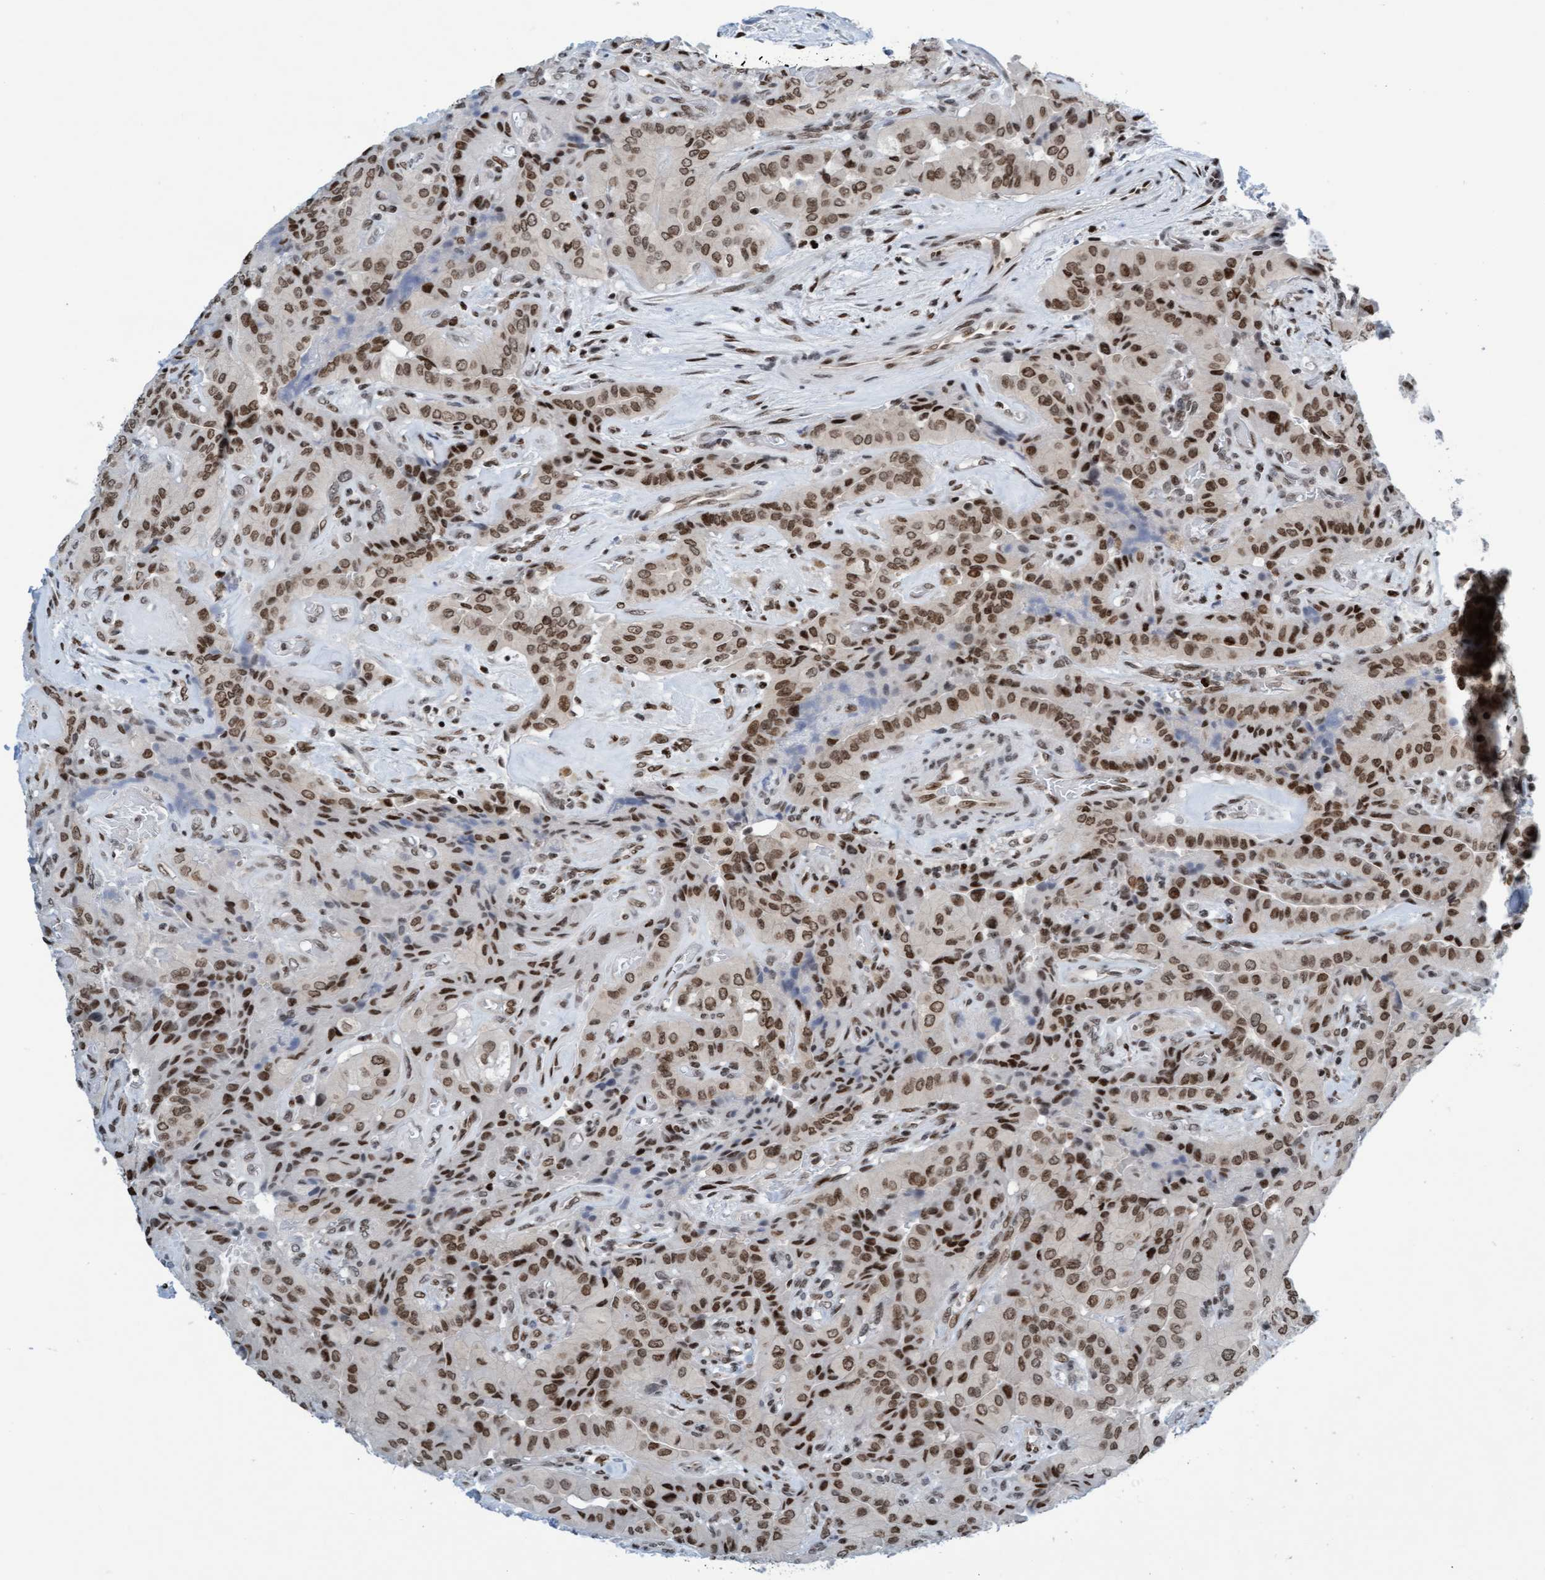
{"staining": {"intensity": "moderate", "quantity": ">75%", "location": "nuclear"}, "tissue": "thyroid cancer", "cell_type": "Tumor cells", "image_type": "cancer", "snomed": [{"axis": "morphology", "description": "Papillary adenocarcinoma, NOS"}, {"axis": "topography", "description": "Thyroid gland"}], "caption": "The micrograph exhibits a brown stain indicating the presence of a protein in the nuclear of tumor cells in papillary adenocarcinoma (thyroid).", "gene": "GLRX2", "patient": {"sex": "female", "age": 59}}